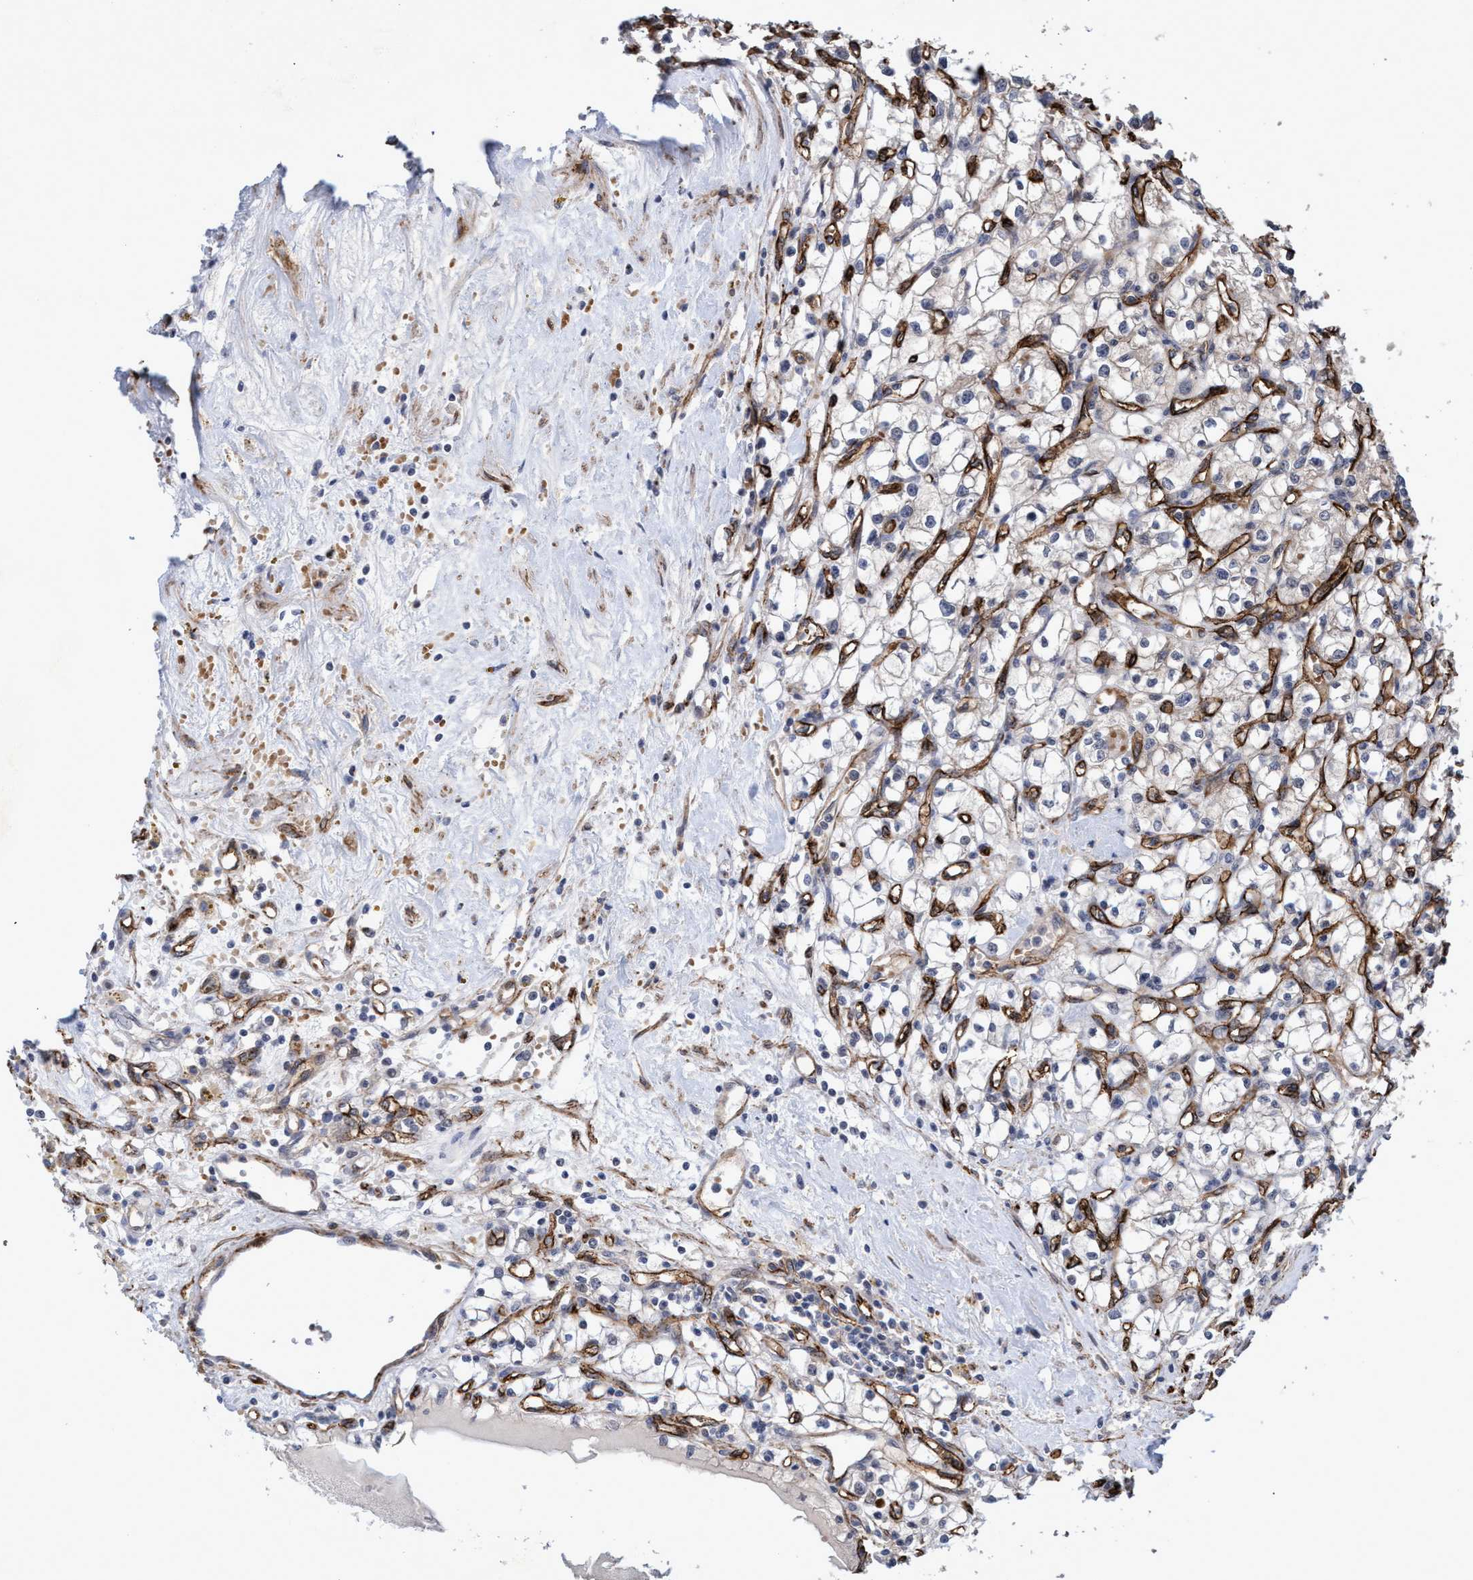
{"staining": {"intensity": "negative", "quantity": "none", "location": "none"}, "tissue": "renal cancer", "cell_type": "Tumor cells", "image_type": "cancer", "snomed": [{"axis": "morphology", "description": "Adenocarcinoma, NOS"}, {"axis": "topography", "description": "Kidney"}], "caption": "Human renal cancer (adenocarcinoma) stained for a protein using IHC shows no positivity in tumor cells.", "gene": "ZNF750", "patient": {"sex": "male", "age": 56}}